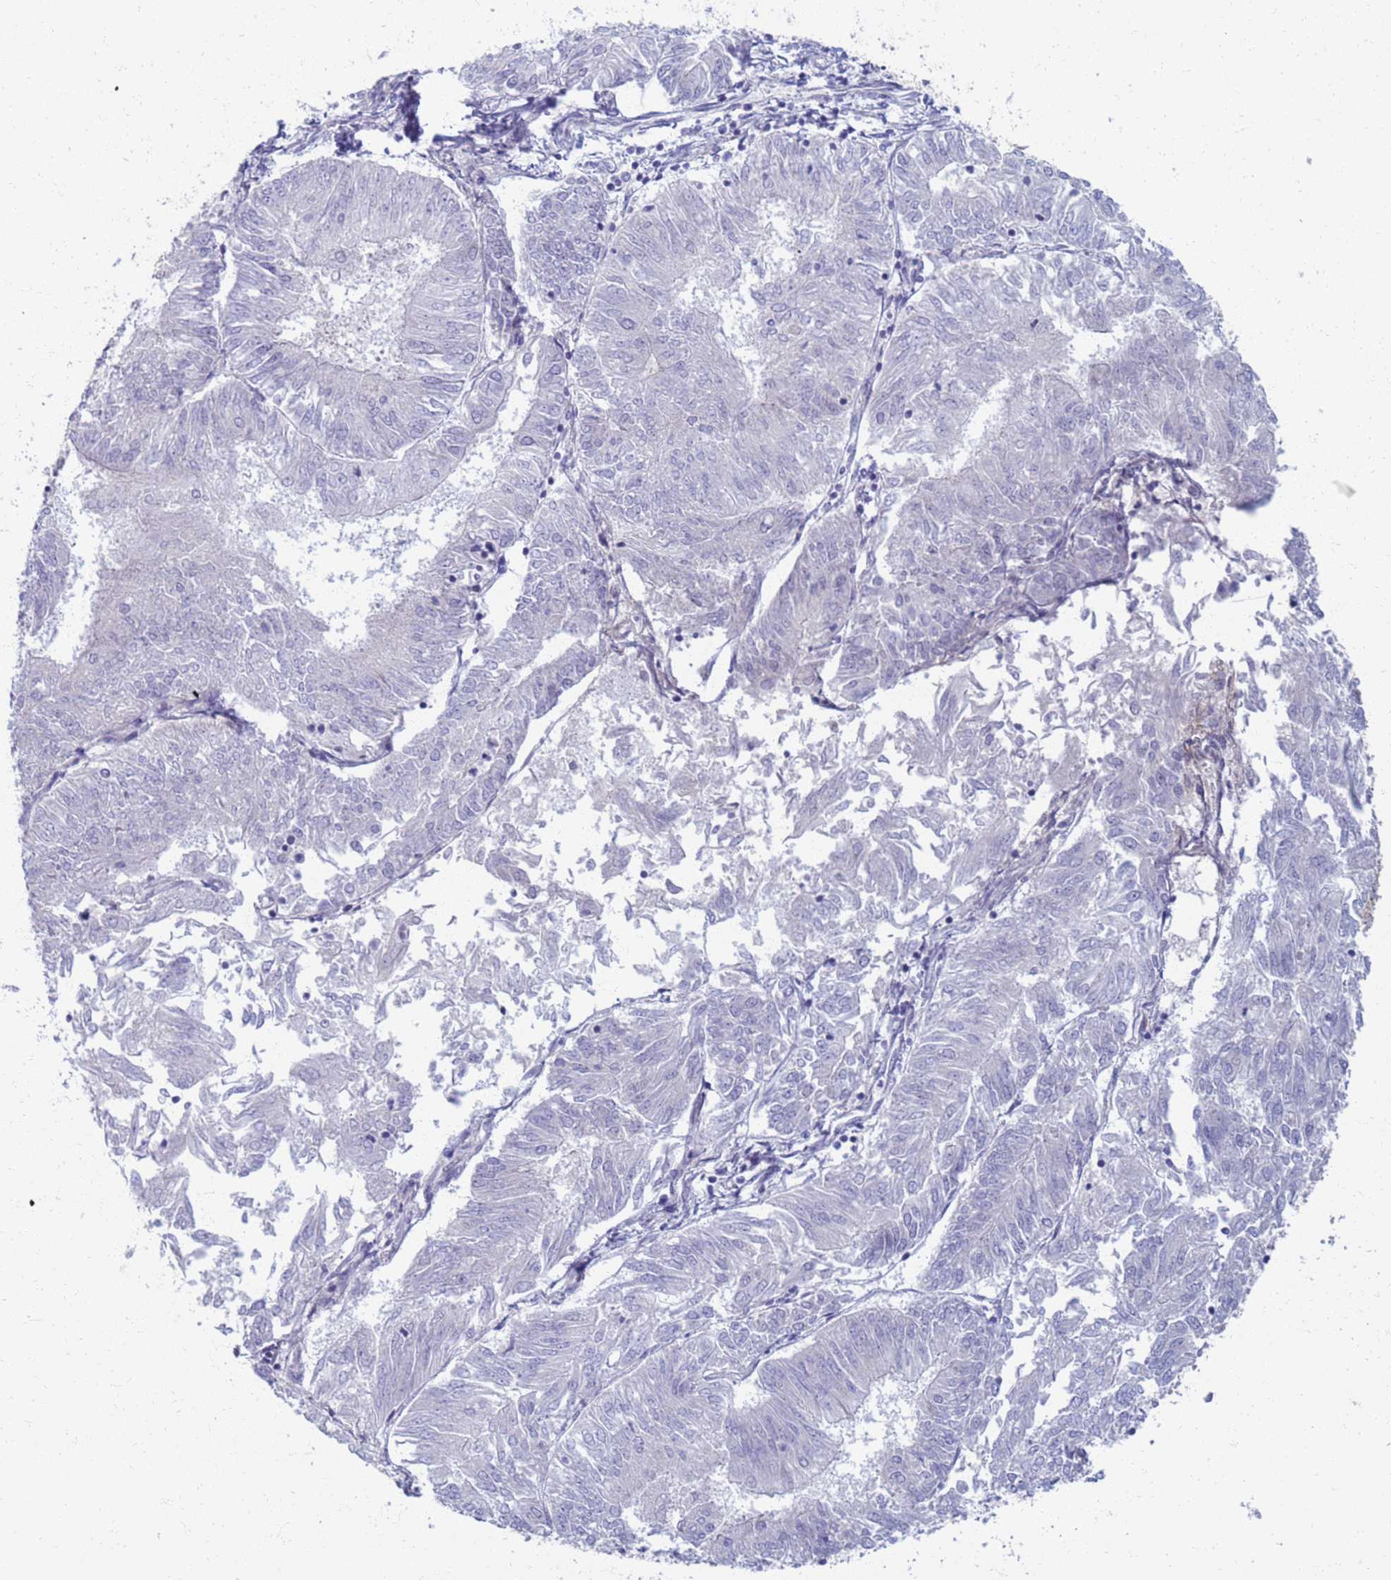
{"staining": {"intensity": "negative", "quantity": "none", "location": "none"}, "tissue": "endometrial cancer", "cell_type": "Tumor cells", "image_type": "cancer", "snomed": [{"axis": "morphology", "description": "Adenocarcinoma, NOS"}, {"axis": "topography", "description": "Endometrium"}], "caption": "Tumor cells show no significant staining in endometrial cancer. (Brightfield microscopy of DAB (3,3'-diaminobenzidine) immunohistochemistry (IHC) at high magnification).", "gene": "CLCA2", "patient": {"sex": "female", "age": 58}}